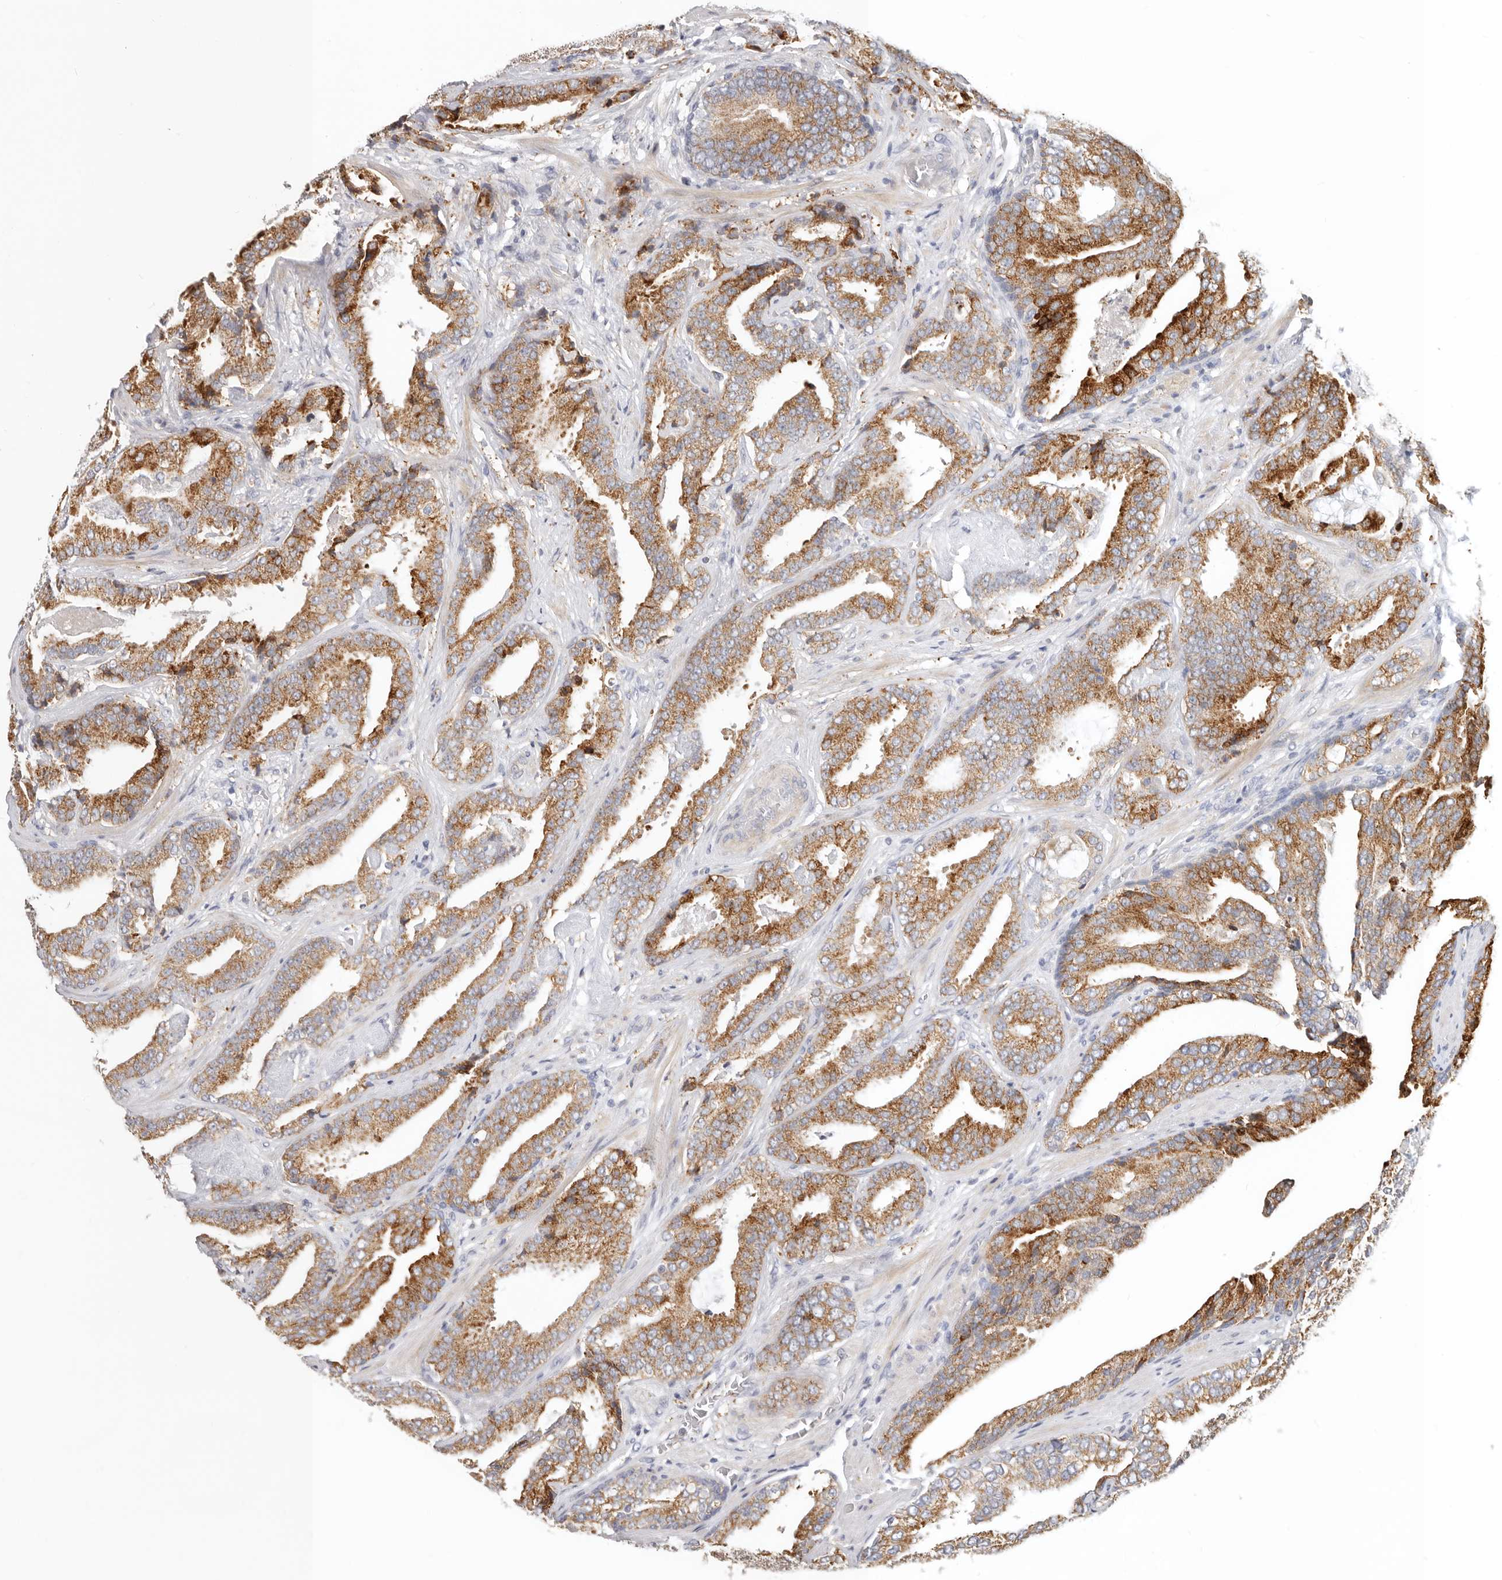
{"staining": {"intensity": "moderate", "quantity": ">75%", "location": "cytoplasmic/membranous"}, "tissue": "prostate cancer", "cell_type": "Tumor cells", "image_type": "cancer", "snomed": [{"axis": "morphology", "description": "Adenocarcinoma, Low grade"}, {"axis": "topography", "description": "Prostate"}], "caption": "Tumor cells exhibit moderate cytoplasmic/membranous positivity in approximately >75% of cells in prostate cancer.", "gene": "TFB2M", "patient": {"sex": "male", "age": 67}}